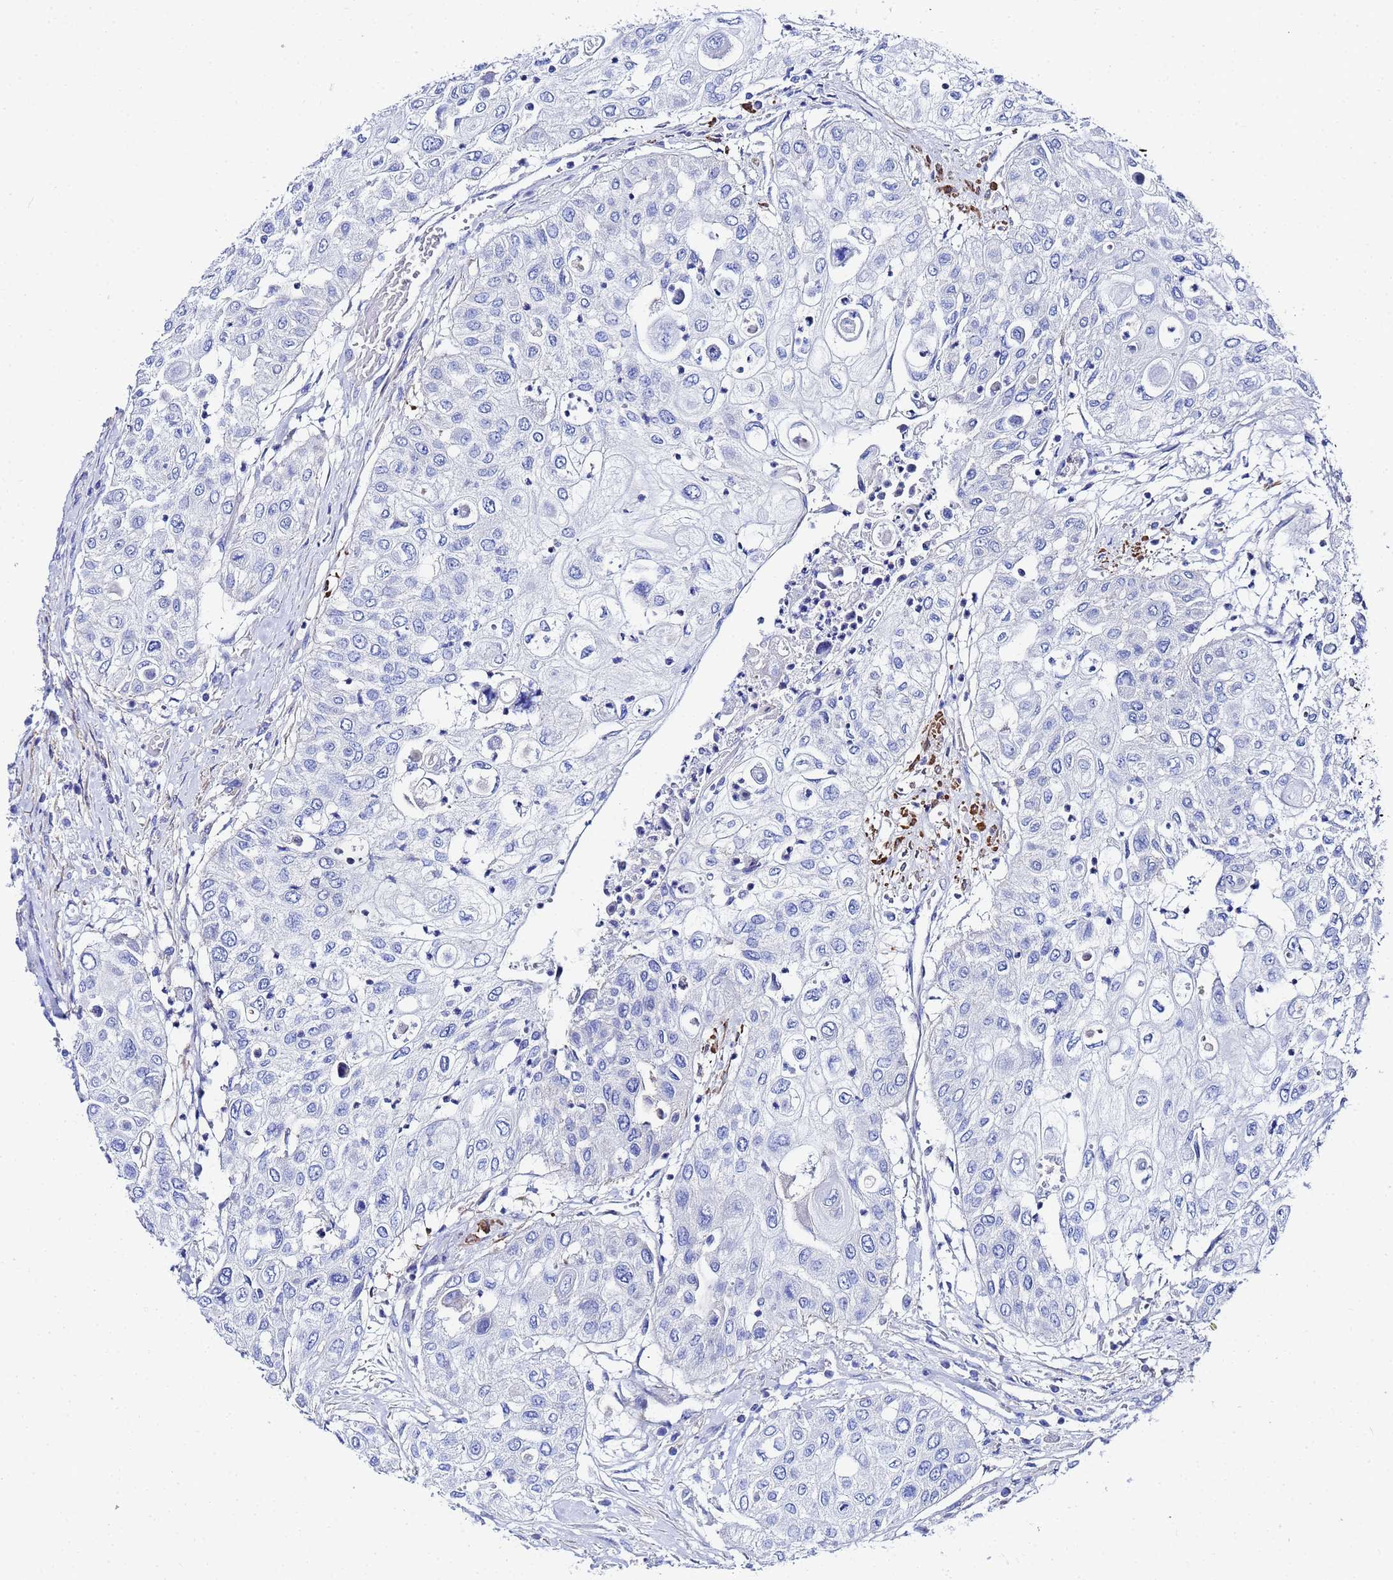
{"staining": {"intensity": "negative", "quantity": "none", "location": "none"}, "tissue": "urothelial cancer", "cell_type": "Tumor cells", "image_type": "cancer", "snomed": [{"axis": "morphology", "description": "Urothelial carcinoma, High grade"}, {"axis": "topography", "description": "Urinary bladder"}], "caption": "Immunohistochemistry (IHC) photomicrograph of neoplastic tissue: urothelial cancer stained with DAB (3,3'-diaminobenzidine) shows no significant protein expression in tumor cells.", "gene": "RAB39B", "patient": {"sex": "female", "age": 79}}